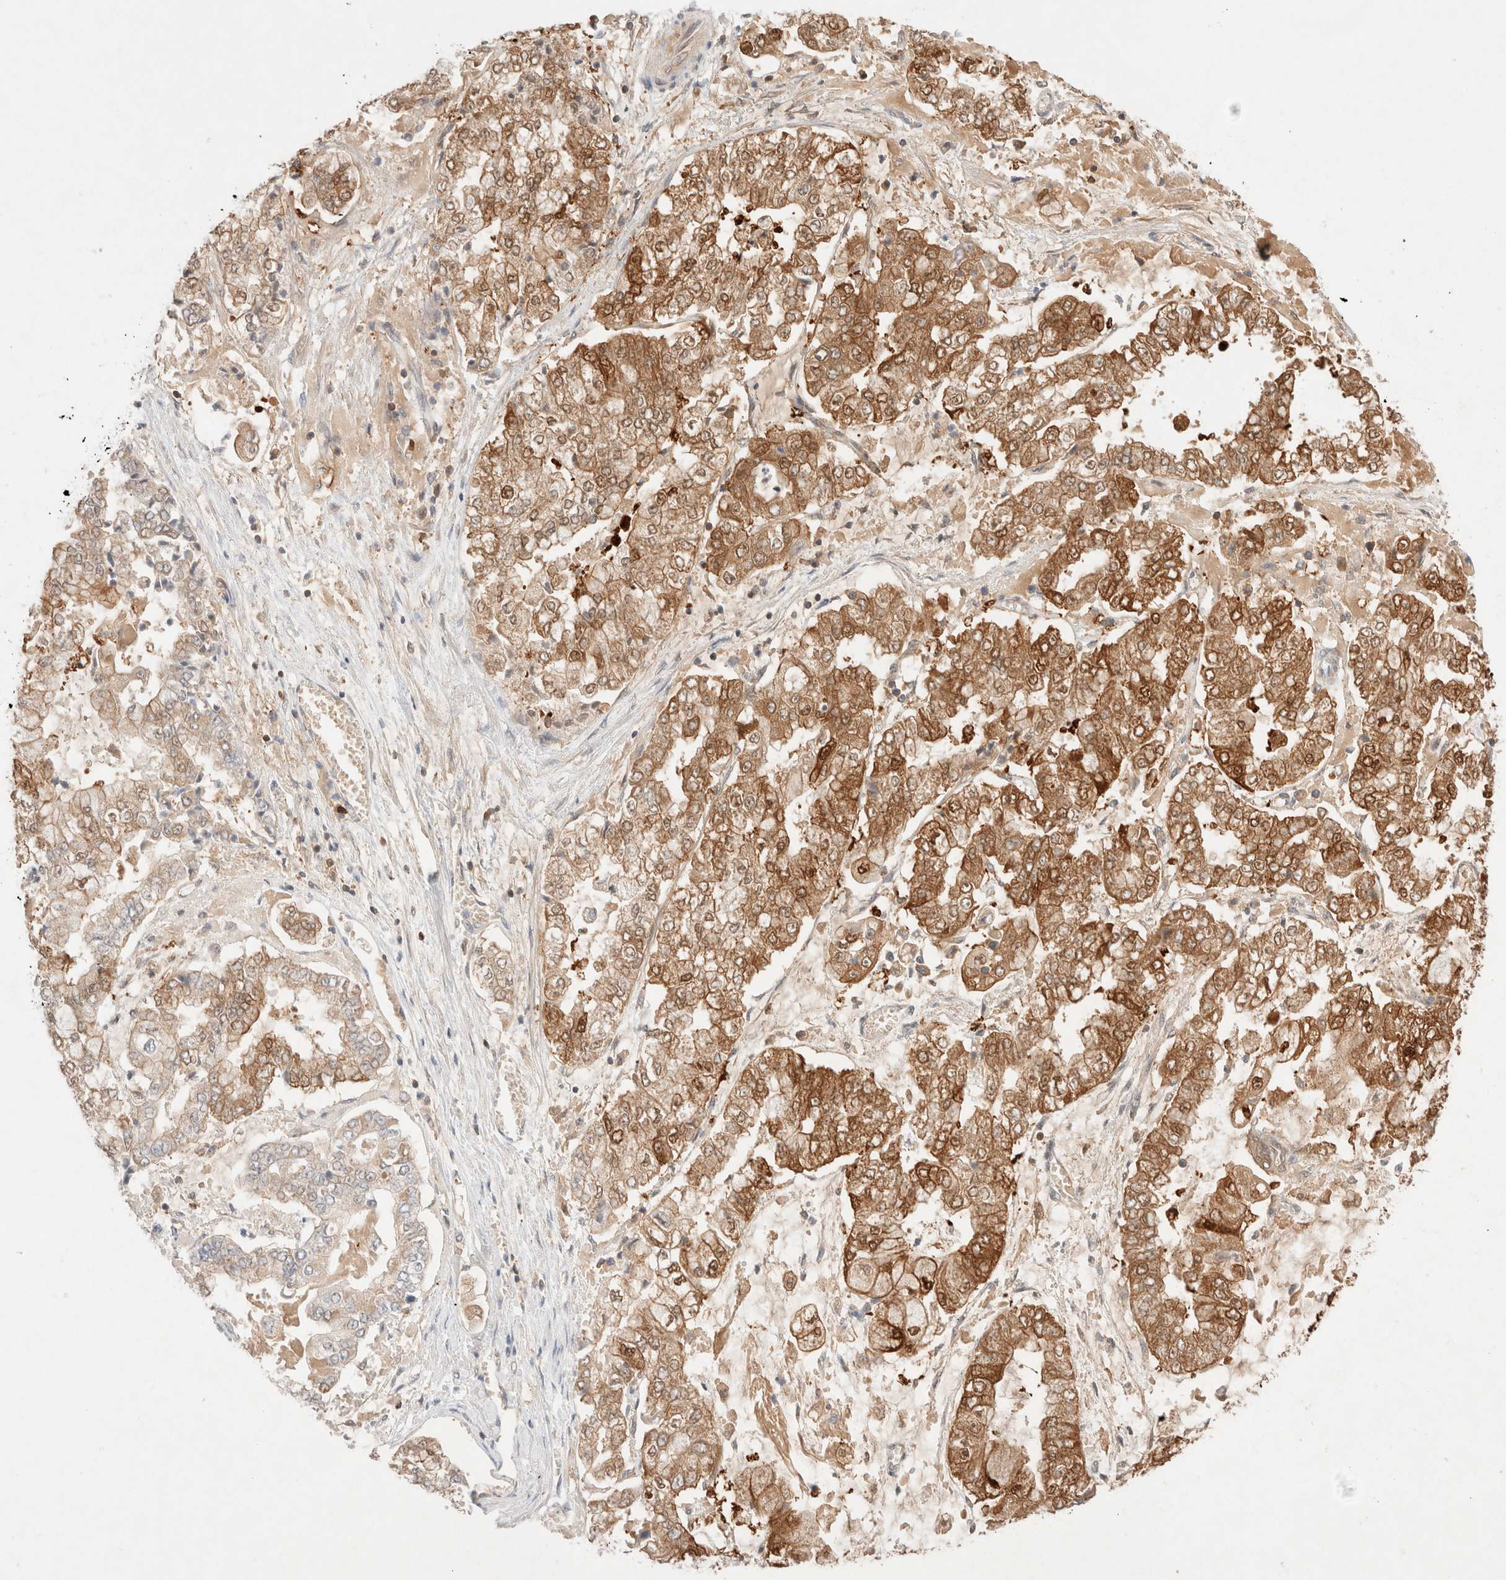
{"staining": {"intensity": "moderate", "quantity": ">75%", "location": "cytoplasmic/membranous,nuclear"}, "tissue": "stomach cancer", "cell_type": "Tumor cells", "image_type": "cancer", "snomed": [{"axis": "morphology", "description": "Adenocarcinoma, NOS"}, {"axis": "topography", "description": "Stomach"}], "caption": "The photomicrograph reveals a brown stain indicating the presence of a protein in the cytoplasmic/membranous and nuclear of tumor cells in stomach adenocarcinoma.", "gene": "STARD10", "patient": {"sex": "male", "age": 76}}